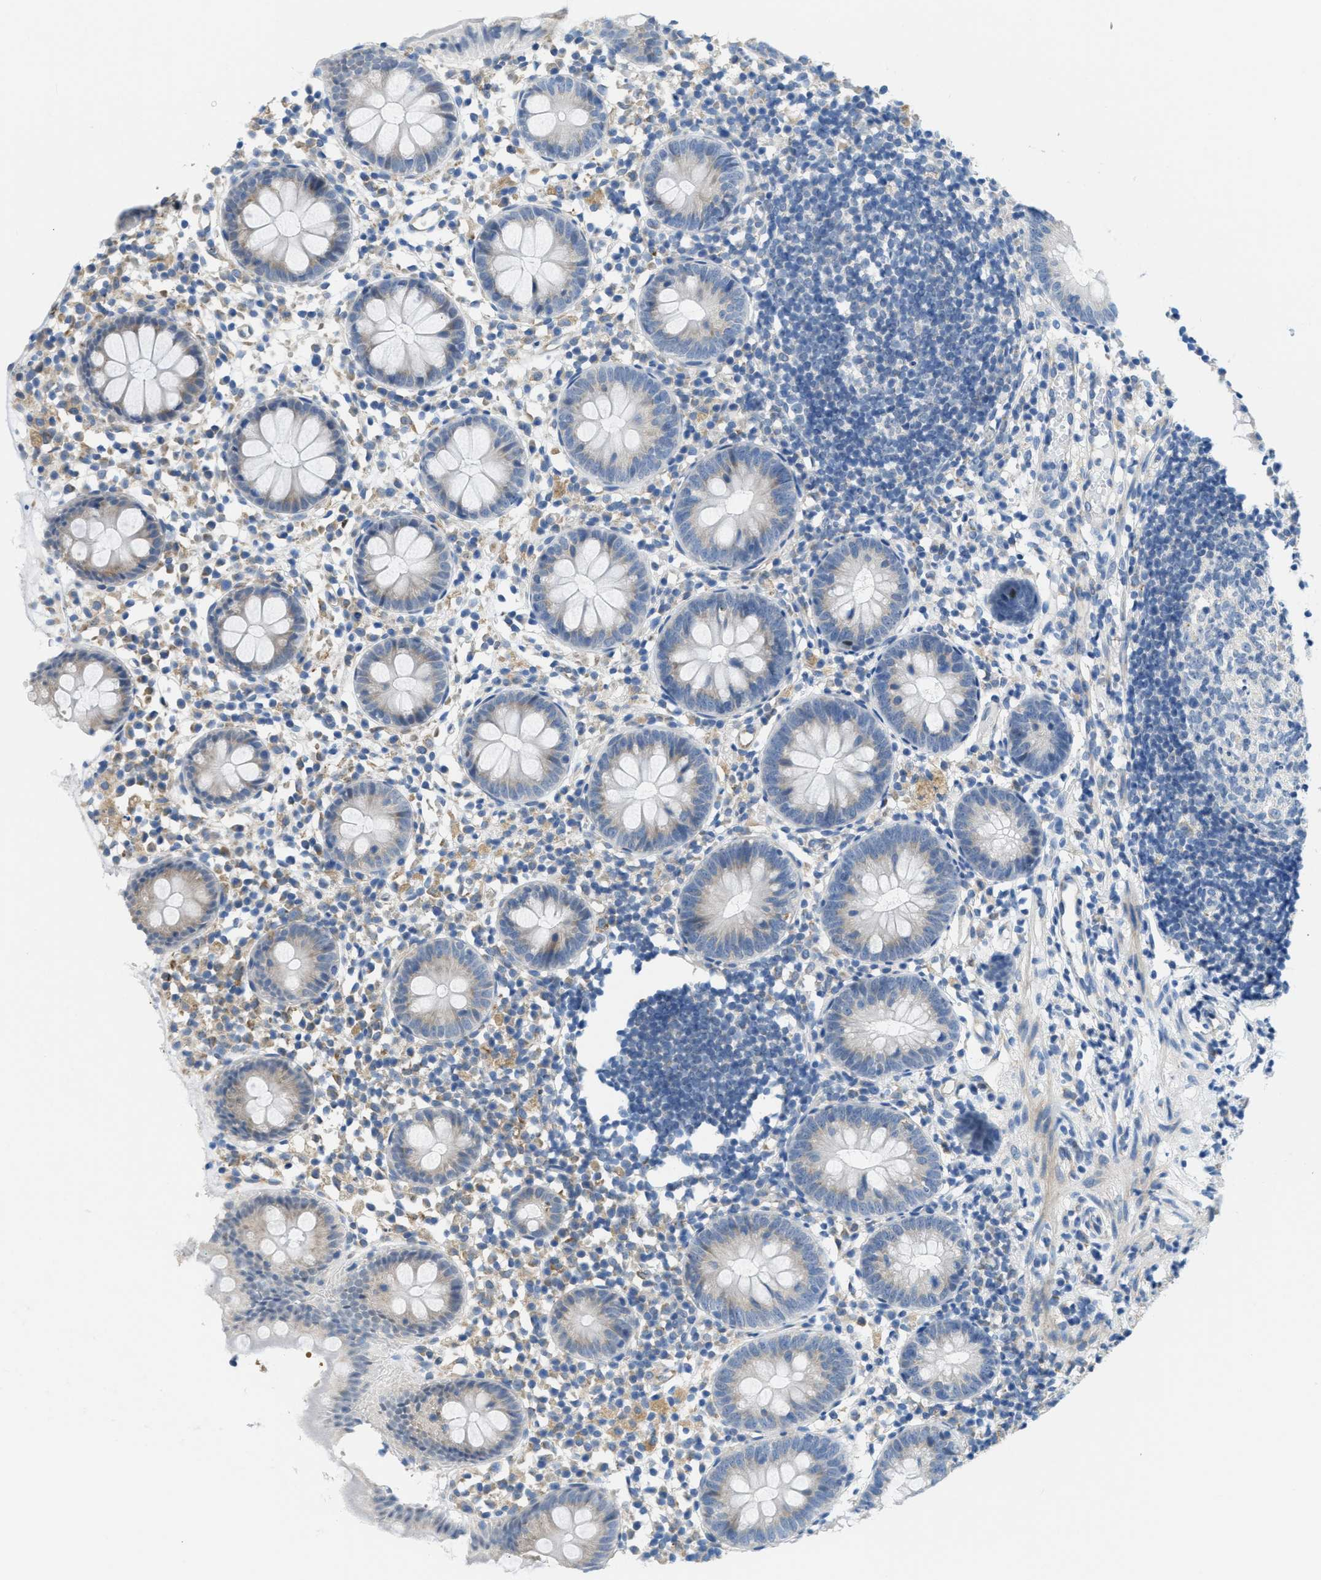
{"staining": {"intensity": "negative", "quantity": "none", "location": "none"}, "tissue": "appendix", "cell_type": "Glandular cells", "image_type": "normal", "snomed": [{"axis": "morphology", "description": "Normal tissue, NOS"}, {"axis": "topography", "description": "Appendix"}], "caption": "A high-resolution histopathology image shows immunohistochemistry (IHC) staining of normal appendix, which demonstrates no significant expression in glandular cells.", "gene": "PTDSS1", "patient": {"sex": "female", "age": 20}}